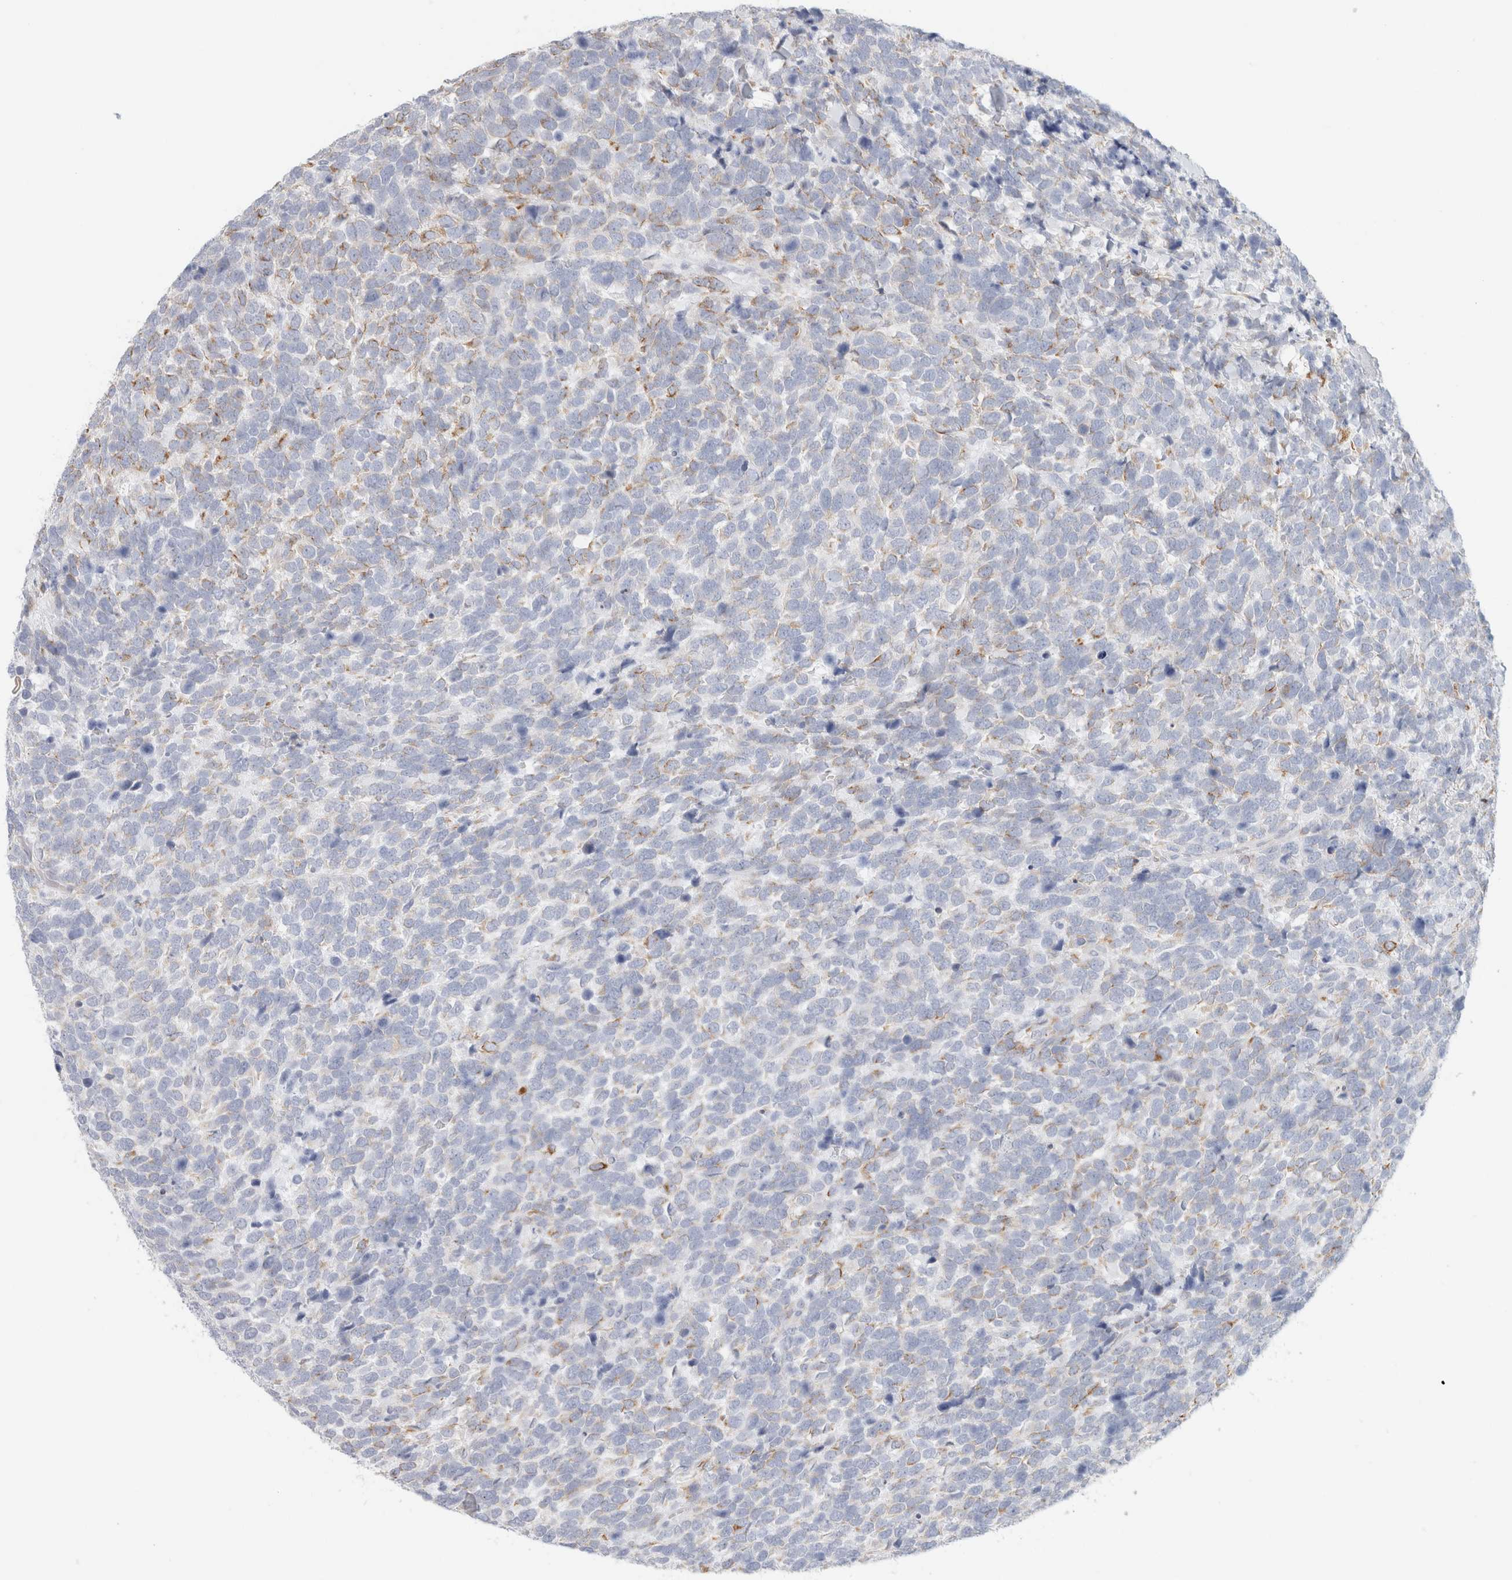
{"staining": {"intensity": "moderate", "quantity": "<25%", "location": "cytoplasmic/membranous"}, "tissue": "urothelial cancer", "cell_type": "Tumor cells", "image_type": "cancer", "snomed": [{"axis": "morphology", "description": "Urothelial carcinoma, High grade"}, {"axis": "topography", "description": "Urinary bladder"}], "caption": "IHC image of urothelial cancer stained for a protein (brown), which shows low levels of moderate cytoplasmic/membranous positivity in approximately <25% of tumor cells.", "gene": "RTN4", "patient": {"sex": "female", "age": 82}}